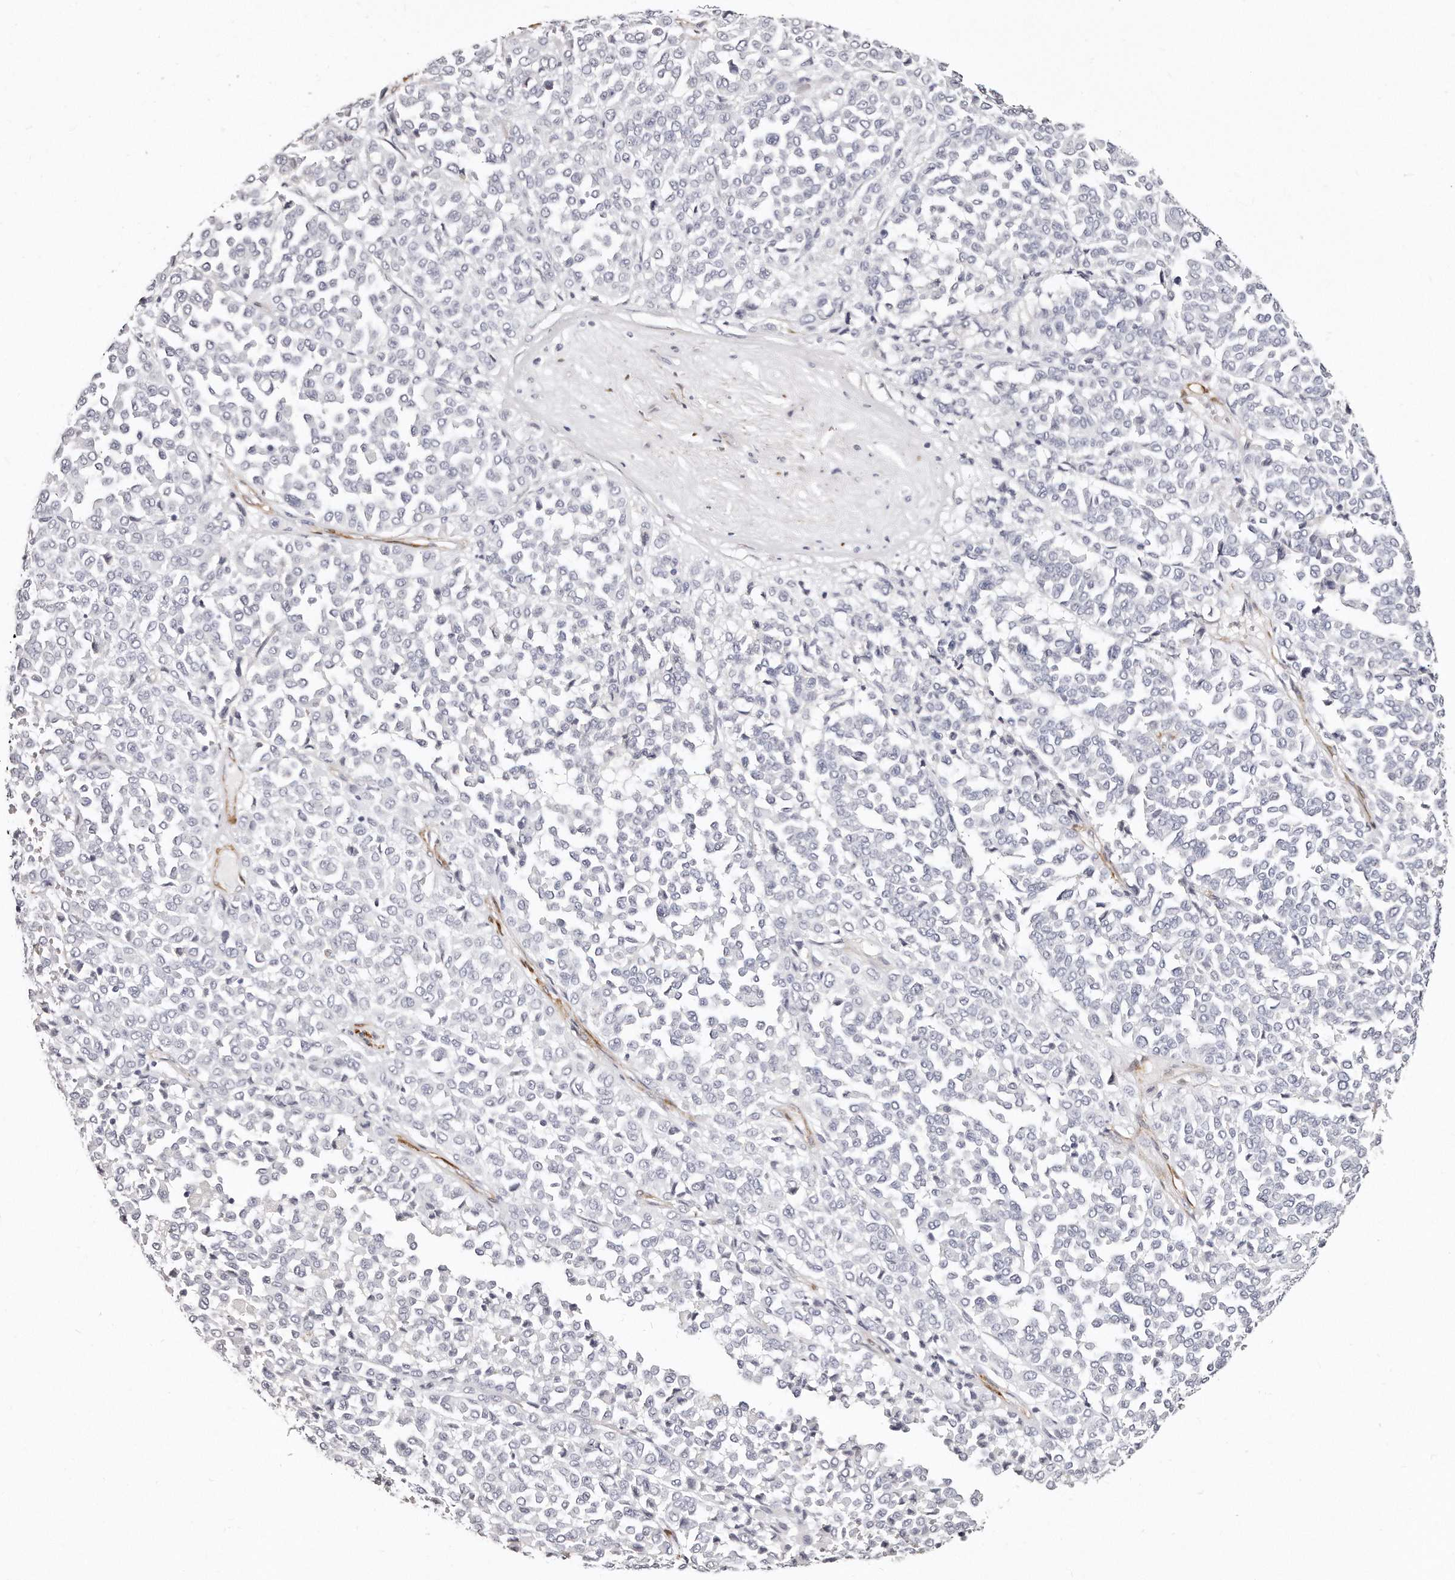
{"staining": {"intensity": "negative", "quantity": "none", "location": "none"}, "tissue": "melanoma", "cell_type": "Tumor cells", "image_type": "cancer", "snomed": [{"axis": "morphology", "description": "Malignant melanoma, Metastatic site"}, {"axis": "topography", "description": "Pancreas"}], "caption": "Tumor cells show no significant staining in malignant melanoma (metastatic site).", "gene": "LMOD1", "patient": {"sex": "female", "age": 30}}